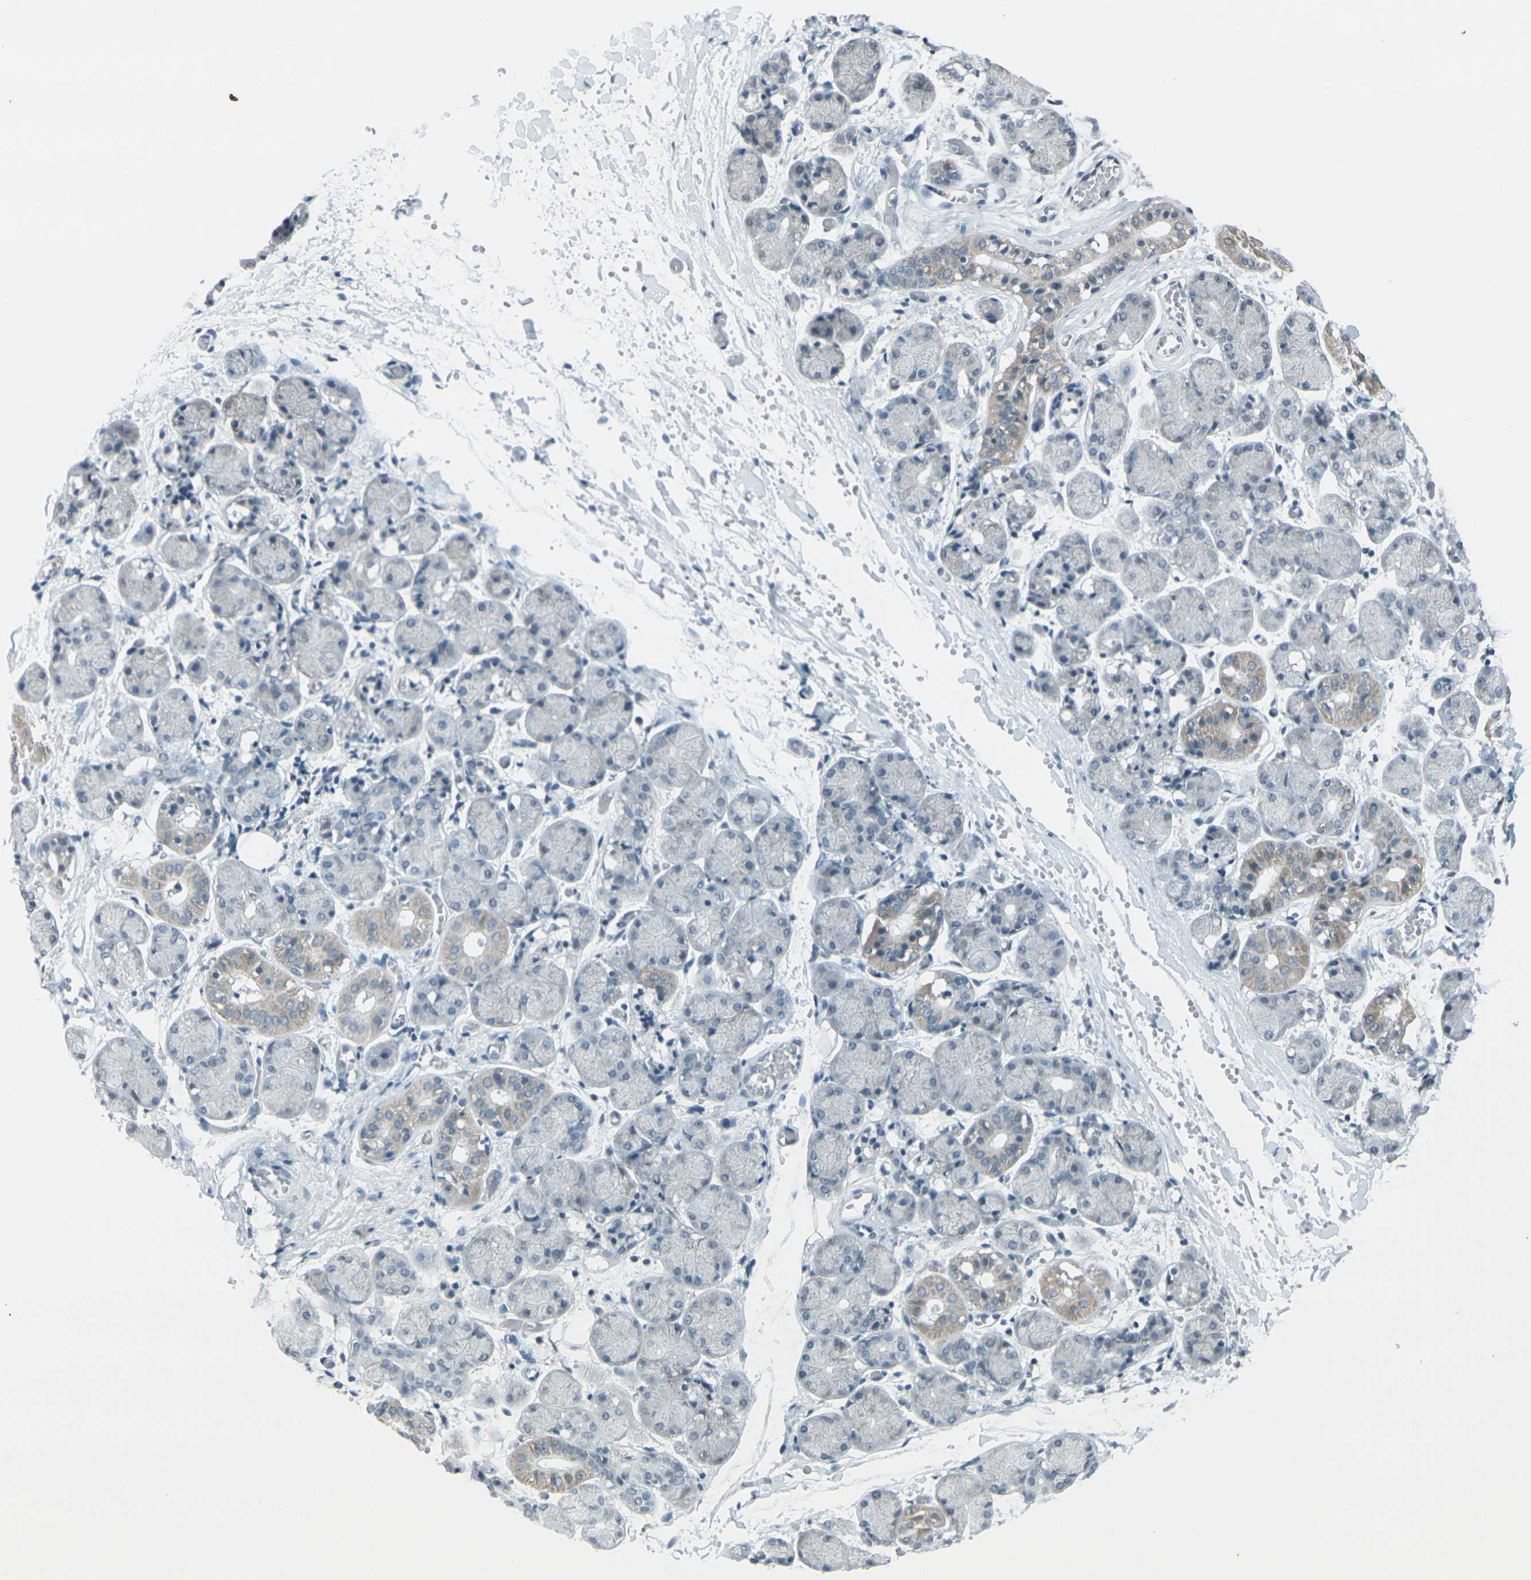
{"staining": {"intensity": "weak", "quantity": "25%-75%", "location": "cytoplasmic/membranous"}, "tissue": "salivary gland", "cell_type": "Glandular cells", "image_type": "normal", "snomed": [{"axis": "morphology", "description": "Normal tissue, NOS"}, {"axis": "topography", "description": "Salivary gland"}], "caption": "Brown immunohistochemical staining in benign salivary gland demonstrates weak cytoplasmic/membranous staining in approximately 25%-75% of glandular cells. The staining is performed using DAB brown chromogen to label protein expression. The nuclei are counter-stained blue using hematoxylin.", "gene": "H2BC1", "patient": {"sex": "female", "age": 24}}